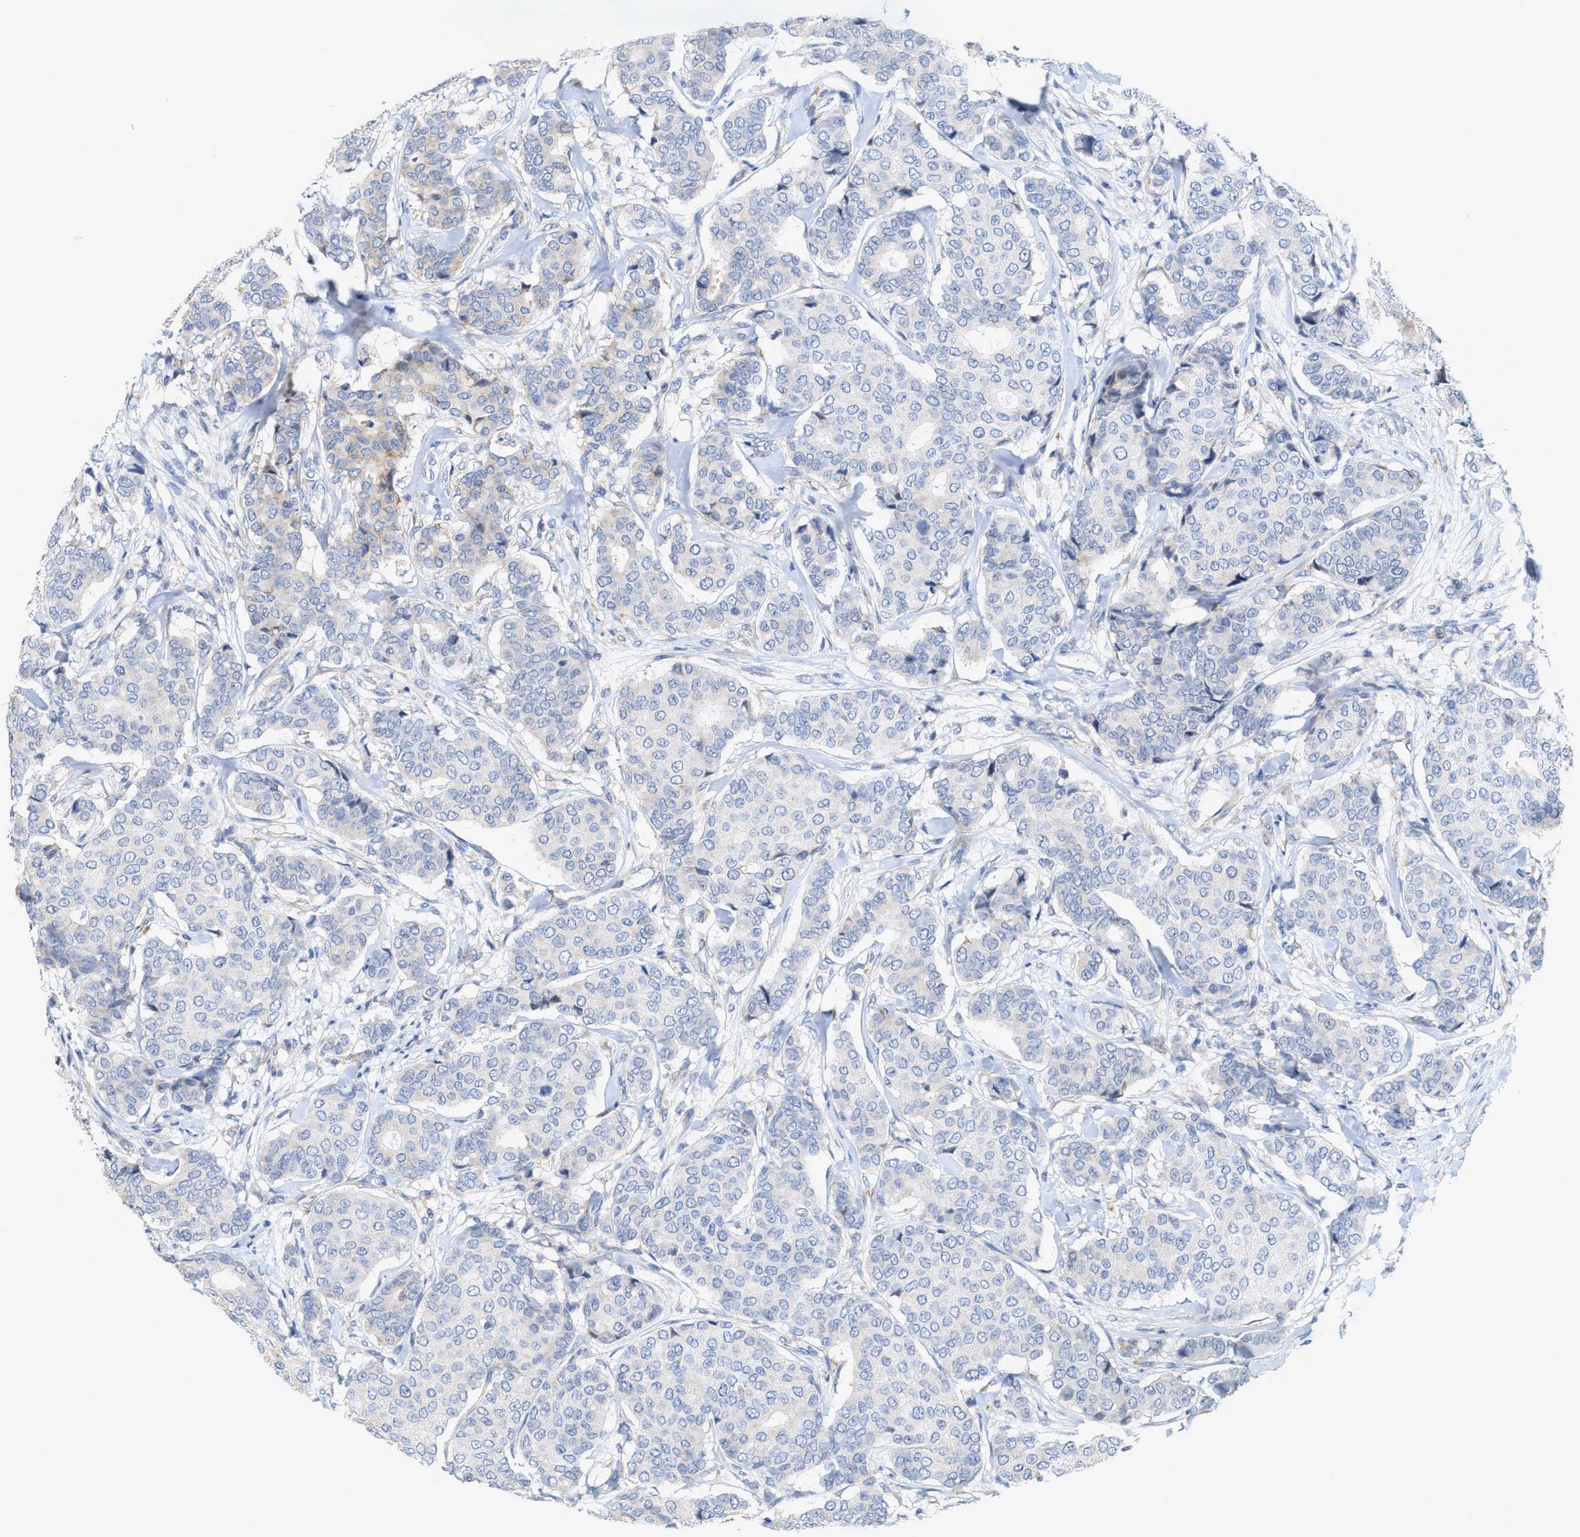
{"staining": {"intensity": "negative", "quantity": "none", "location": "none"}, "tissue": "breast cancer", "cell_type": "Tumor cells", "image_type": "cancer", "snomed": [{"axis": "morphology", "description": "Duct carcinoma"}, {"axis": "topography", "description": "Breast"}], "caption": "This is an IHC image of human invasive ductal carcinoma (breast). There is no expression in tumor cells.", "gene": "RYR2", "patient": {"sex": "female", "age": 75}}